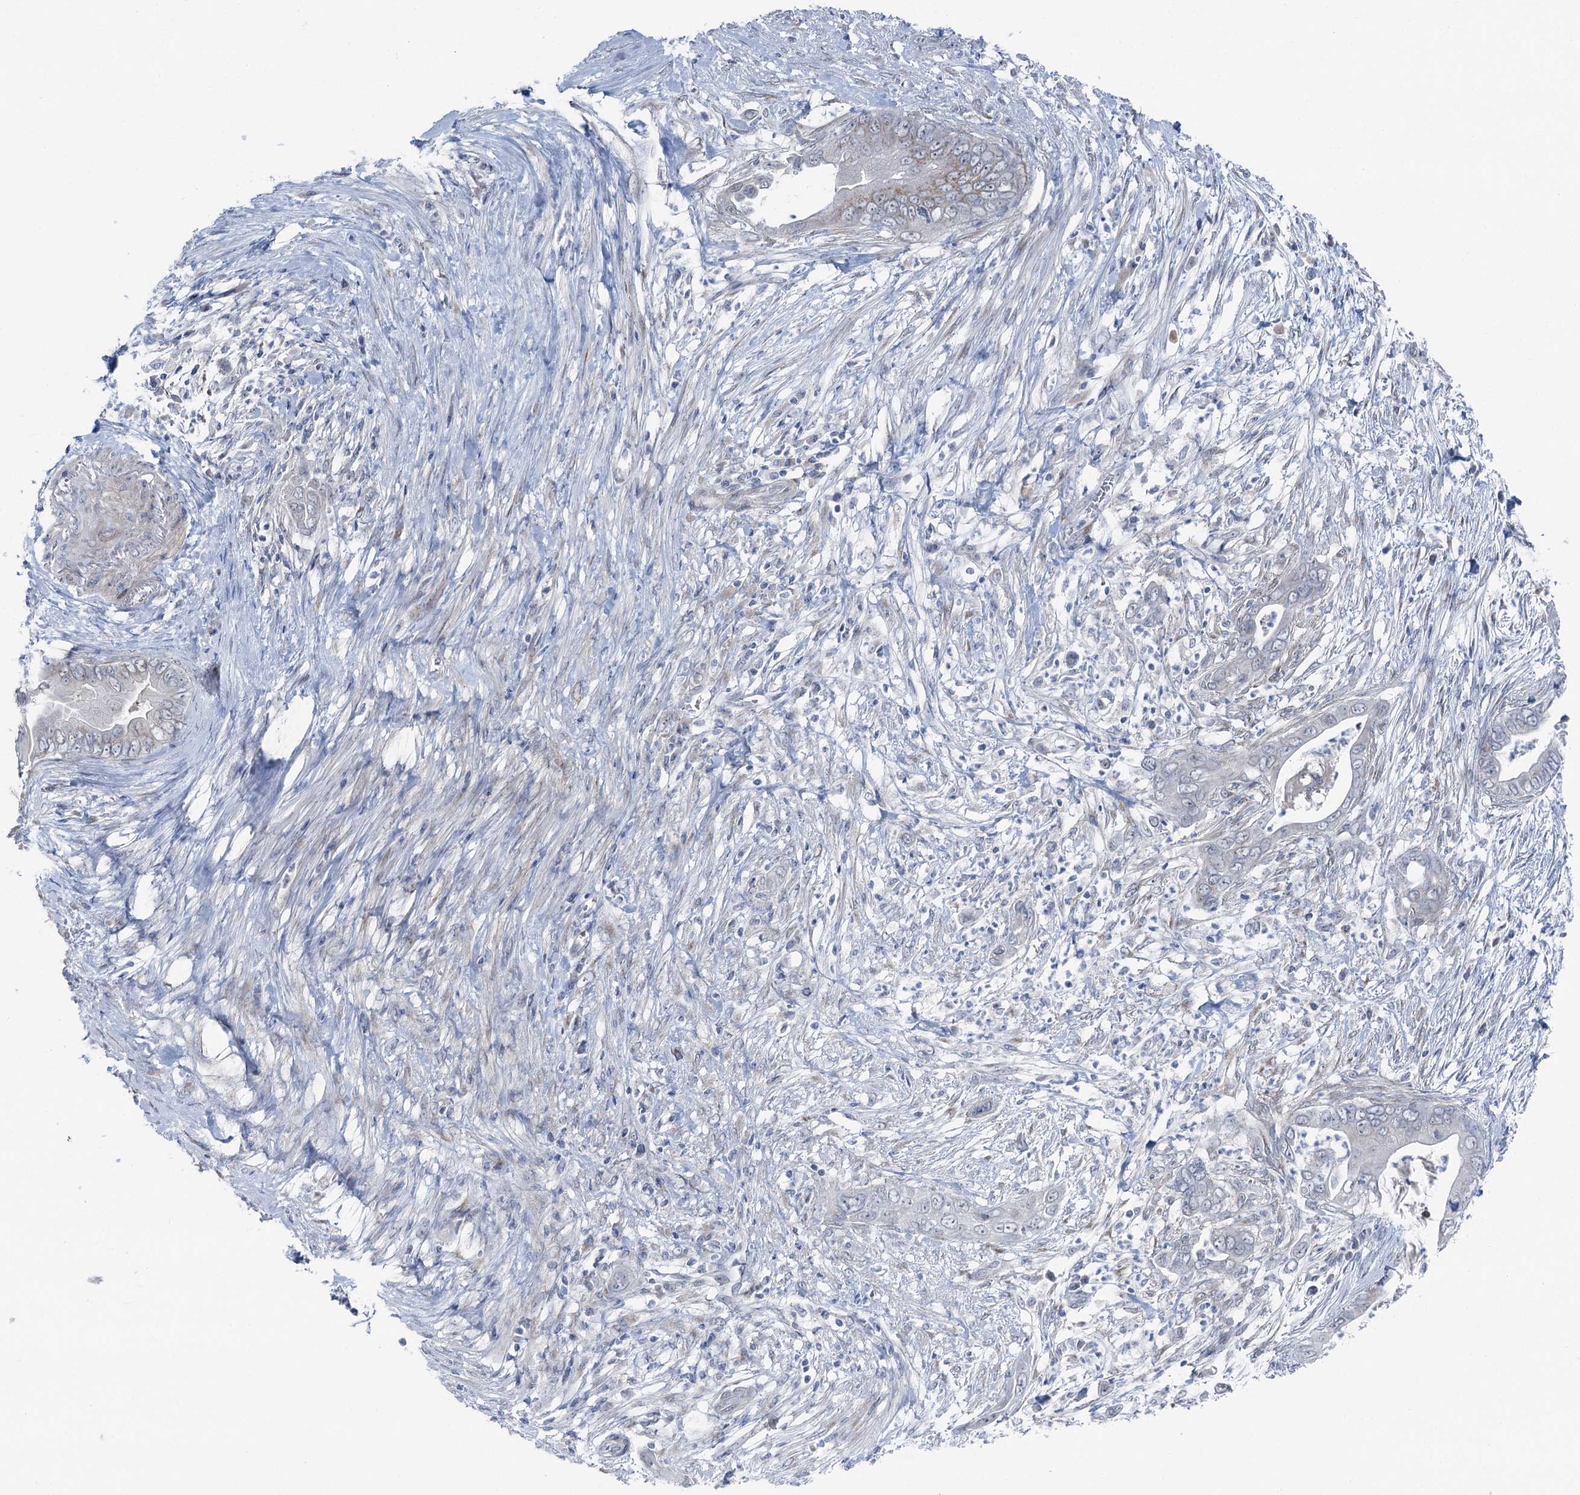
{"staining": {"intensity": "negative", "quantity": "none", "location": "none"}, "tissue": "pancreatic cancer", "cell_type": "Tumor cells", "image_type": "cancer", "snomed": [{"axis": "morphology", "description": "Adenocarcinoma, NOS"}, {"axis": "topography", "description": "Pancreas"}], "caption": "High magnification brightfield microscopy of adenocarcinoma (pancreatic) stained with DAB (brown) and counterstained with hematoxylin (blue): tumor cells show no significant expression. The staining is performed using DAB brown chromogen with nuclei counter-stained in using hematoxylin.", "gene": "STEEP1", "patient": {"sex": "male", "age": 75}}